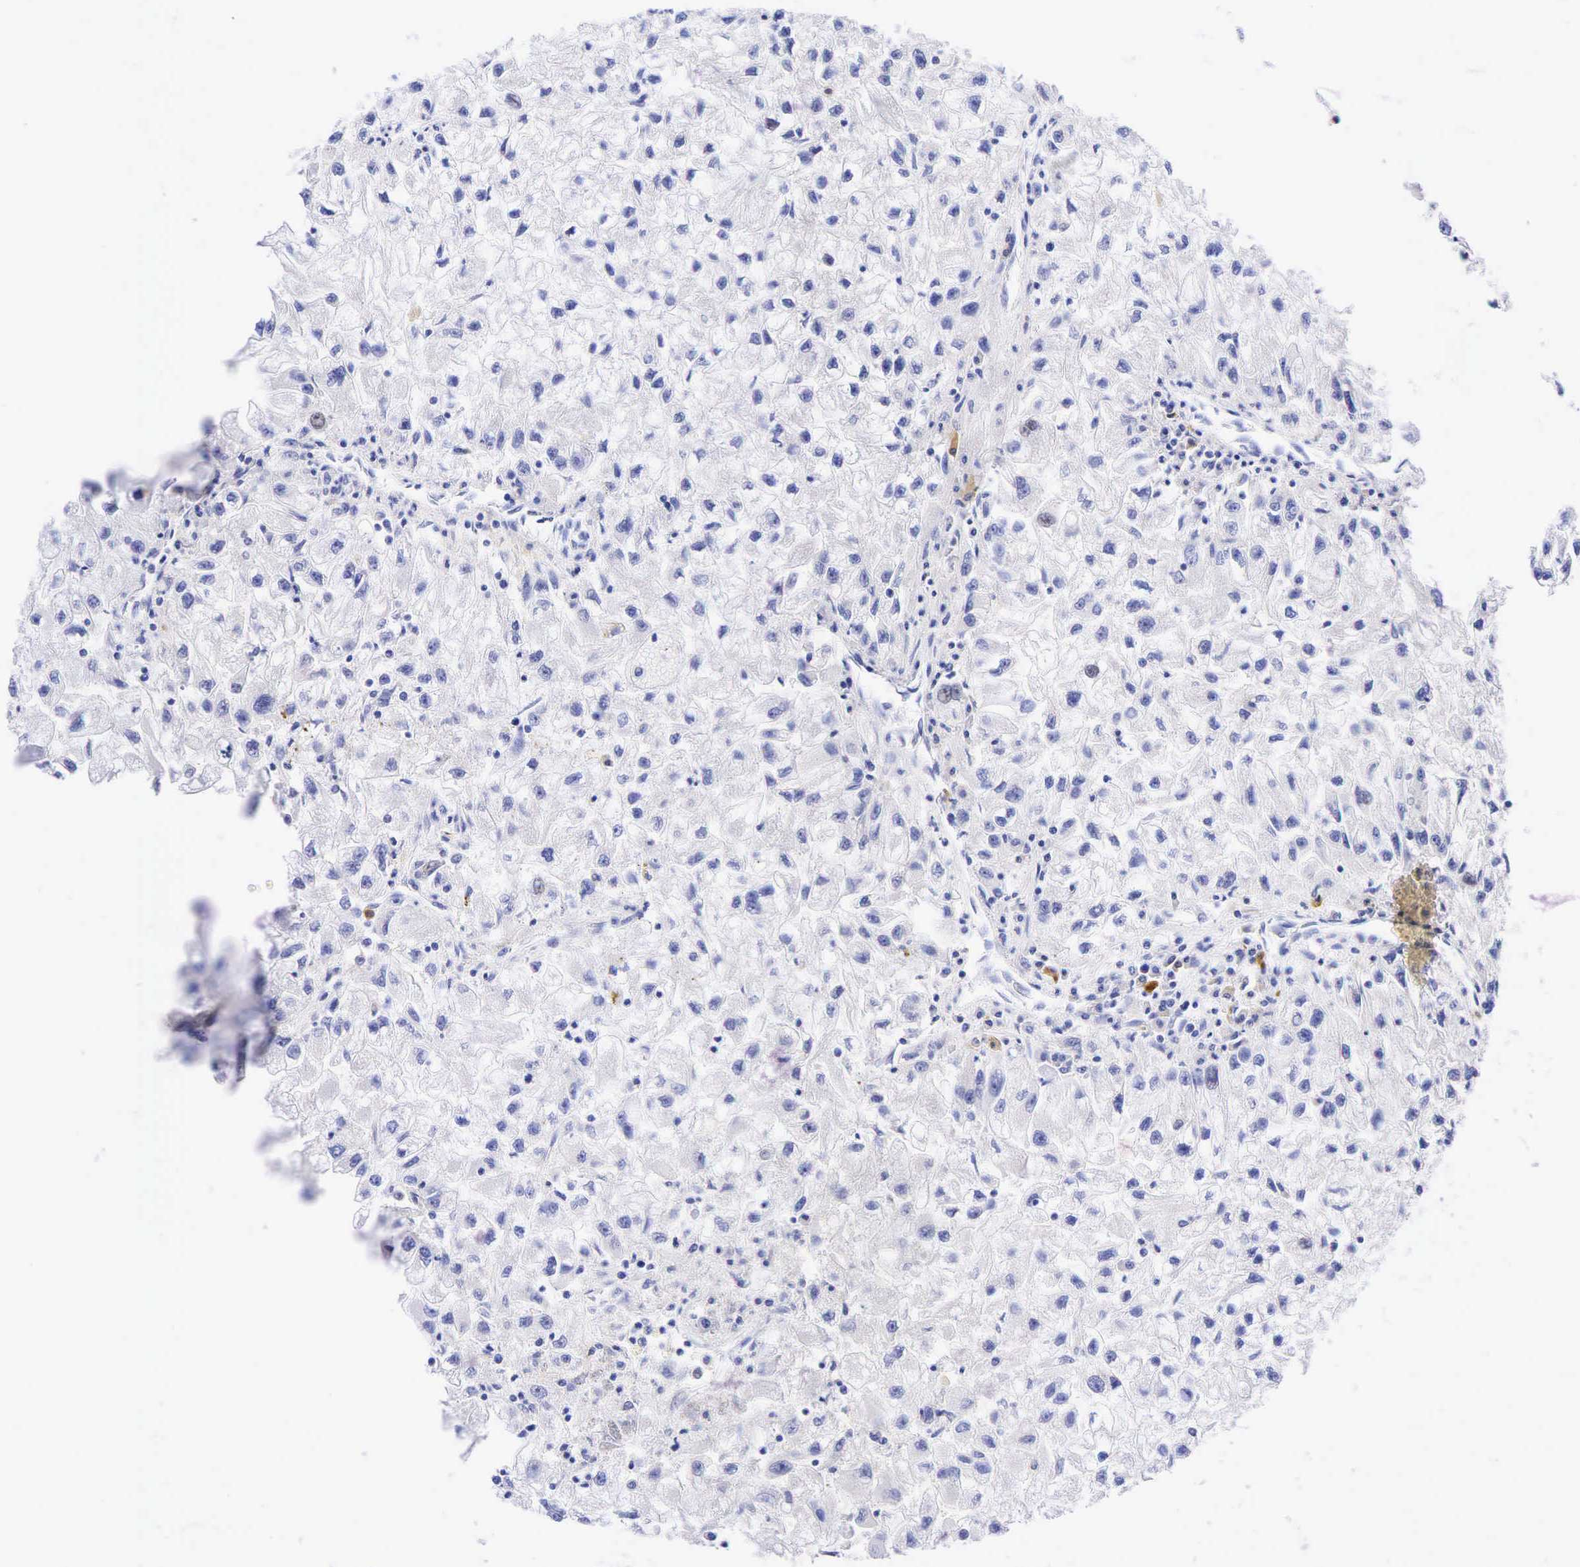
{"staining": {"intensity": "negative", "quantity": "none", "location": "none"}, "tissue": "renal cancer", "cell_type": "Tumor cells", "image_type": "cancer", "snomed": [{"axis": "morphology", "description": "Adenocarcinoma, NOS"}, {"axis": "topography", "description": "Kidney"}], "caption": "Tumor cells show no significant positivity in renal cancer. (Stains: DAB IHC with hematoxylin counter stain, Microscopy: brightfield microscopy at high magnification).", "gene": "TNFRSF8", "patient": {"sex": "male", "age": 59}}